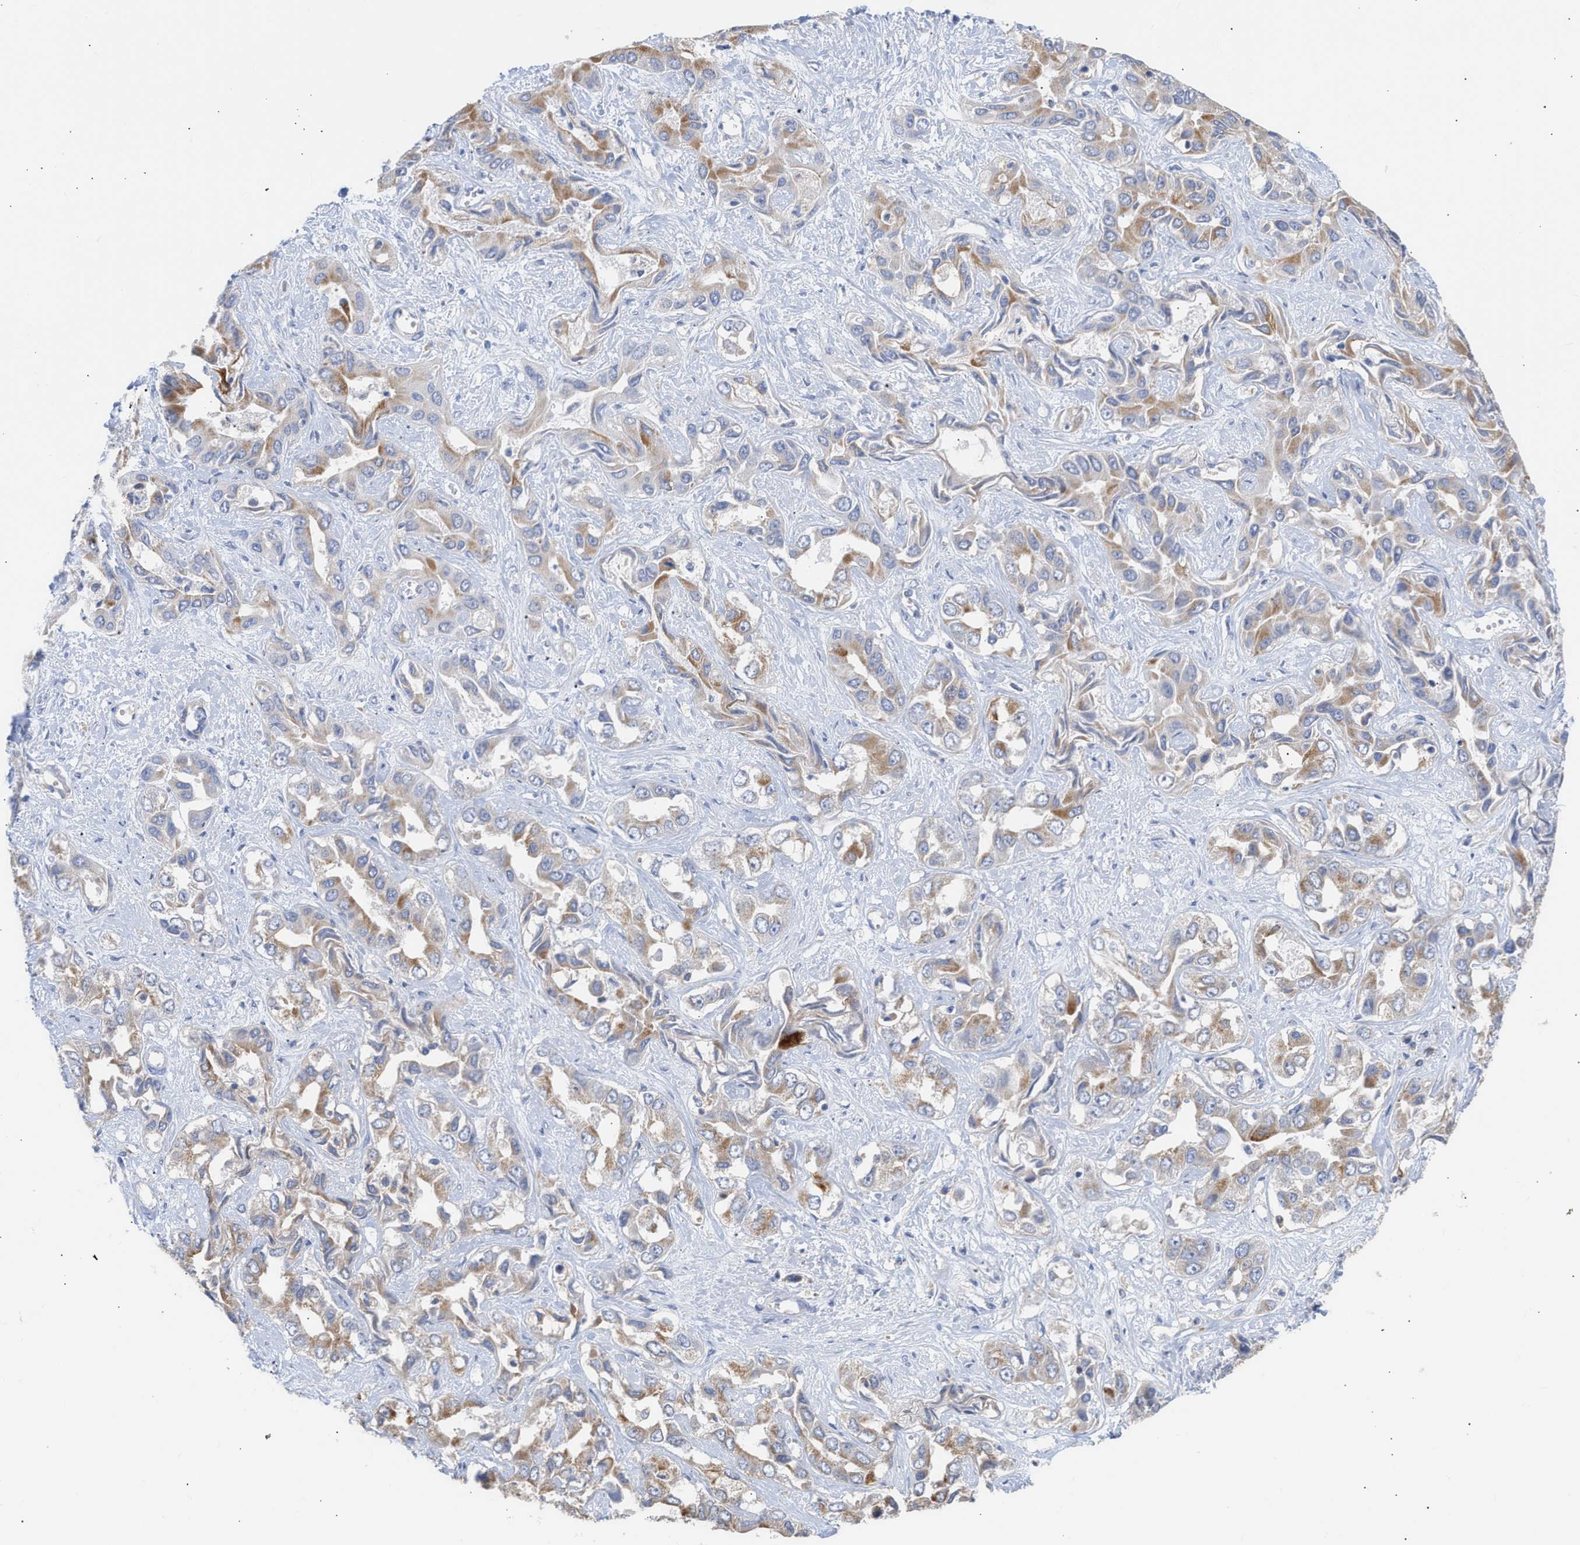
{"staining": {"intensity": "moderate", "quantity": "25%-75%", "location": "cytoplasmic/membranous"}, "tissue": "liver cancer", "cell_type": "Tumor cells", "image_type": "cancer", "snomed": [{"axis": "morphology", "description": "Cholangiocarcinoma"}, {"axis": "topography", "description": "Liver"}], "caption": "Protein staining by immunohistochemistry shows moderate cytoplasmic/membranous positivity in approximately 25%-75% of tumor cells in cholangiocarcinoma (liver).", "gene": "ACOT13", "patient": {"sex": "female", "age": 52}}